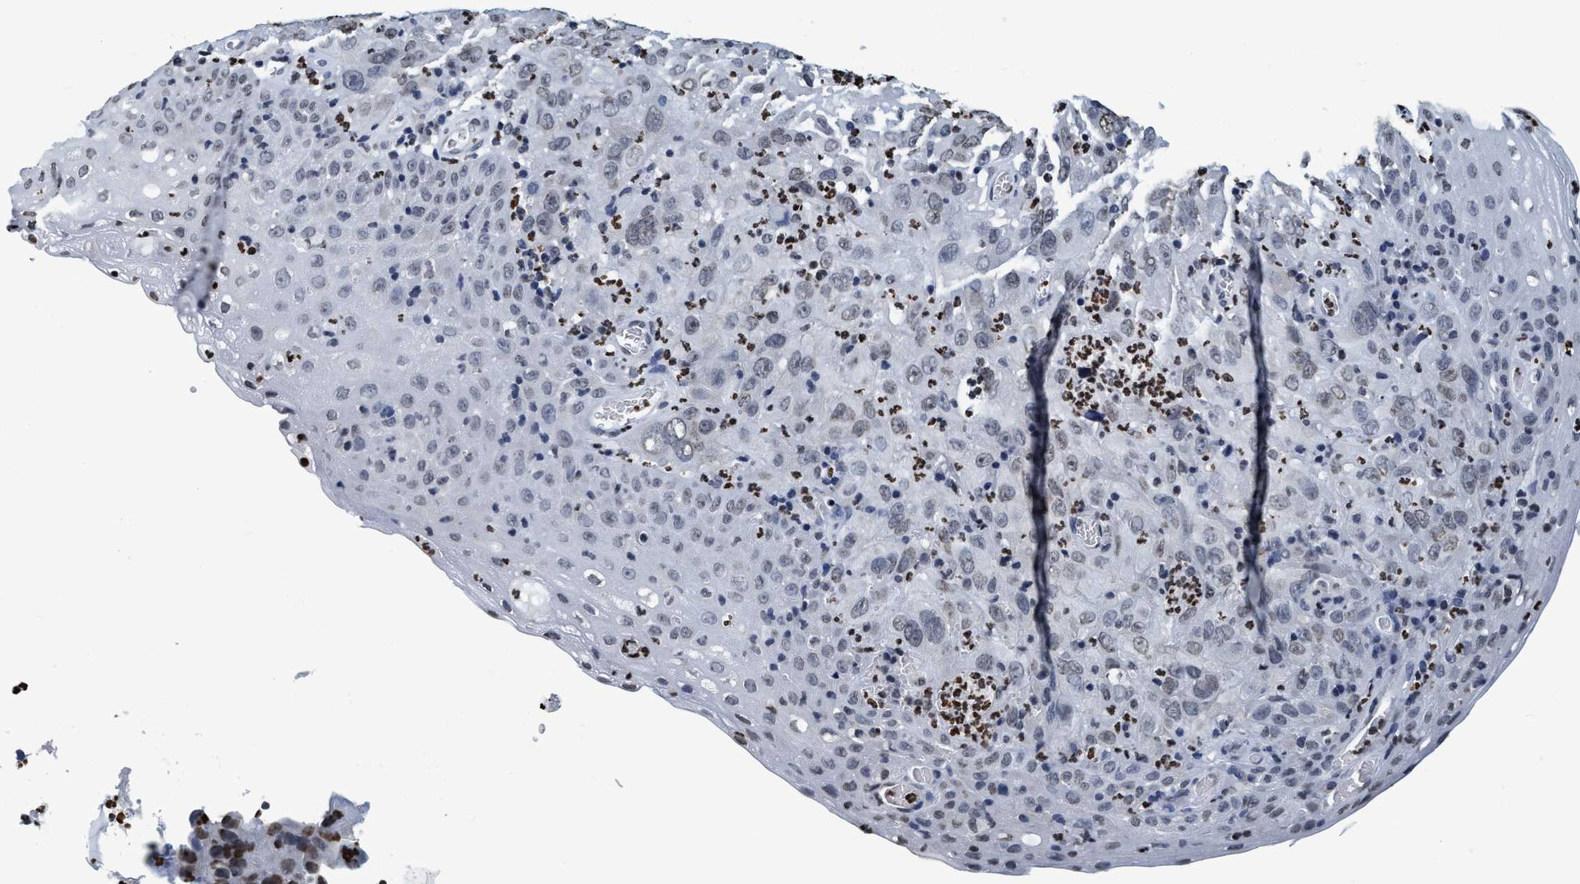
{"staining": {"intensity": "weak", "quantity": "<25%", "location": "nuclear"}, "tissue": "cervical cancer", "cell_type": "Tumor cells", "image_type": "cancer", "snomed": [{"axis": "morphology", "description": "Squamous cell carcinoma, NOS"}, {"axis": "topography", "description": "Cervix"}], "caption": "A photomicrograph of human cervical squamous cell carcinoma is negative for staining in tumor cells.", "gene": "CCNE2", "patient": {"sex": "female", "age": 32}}